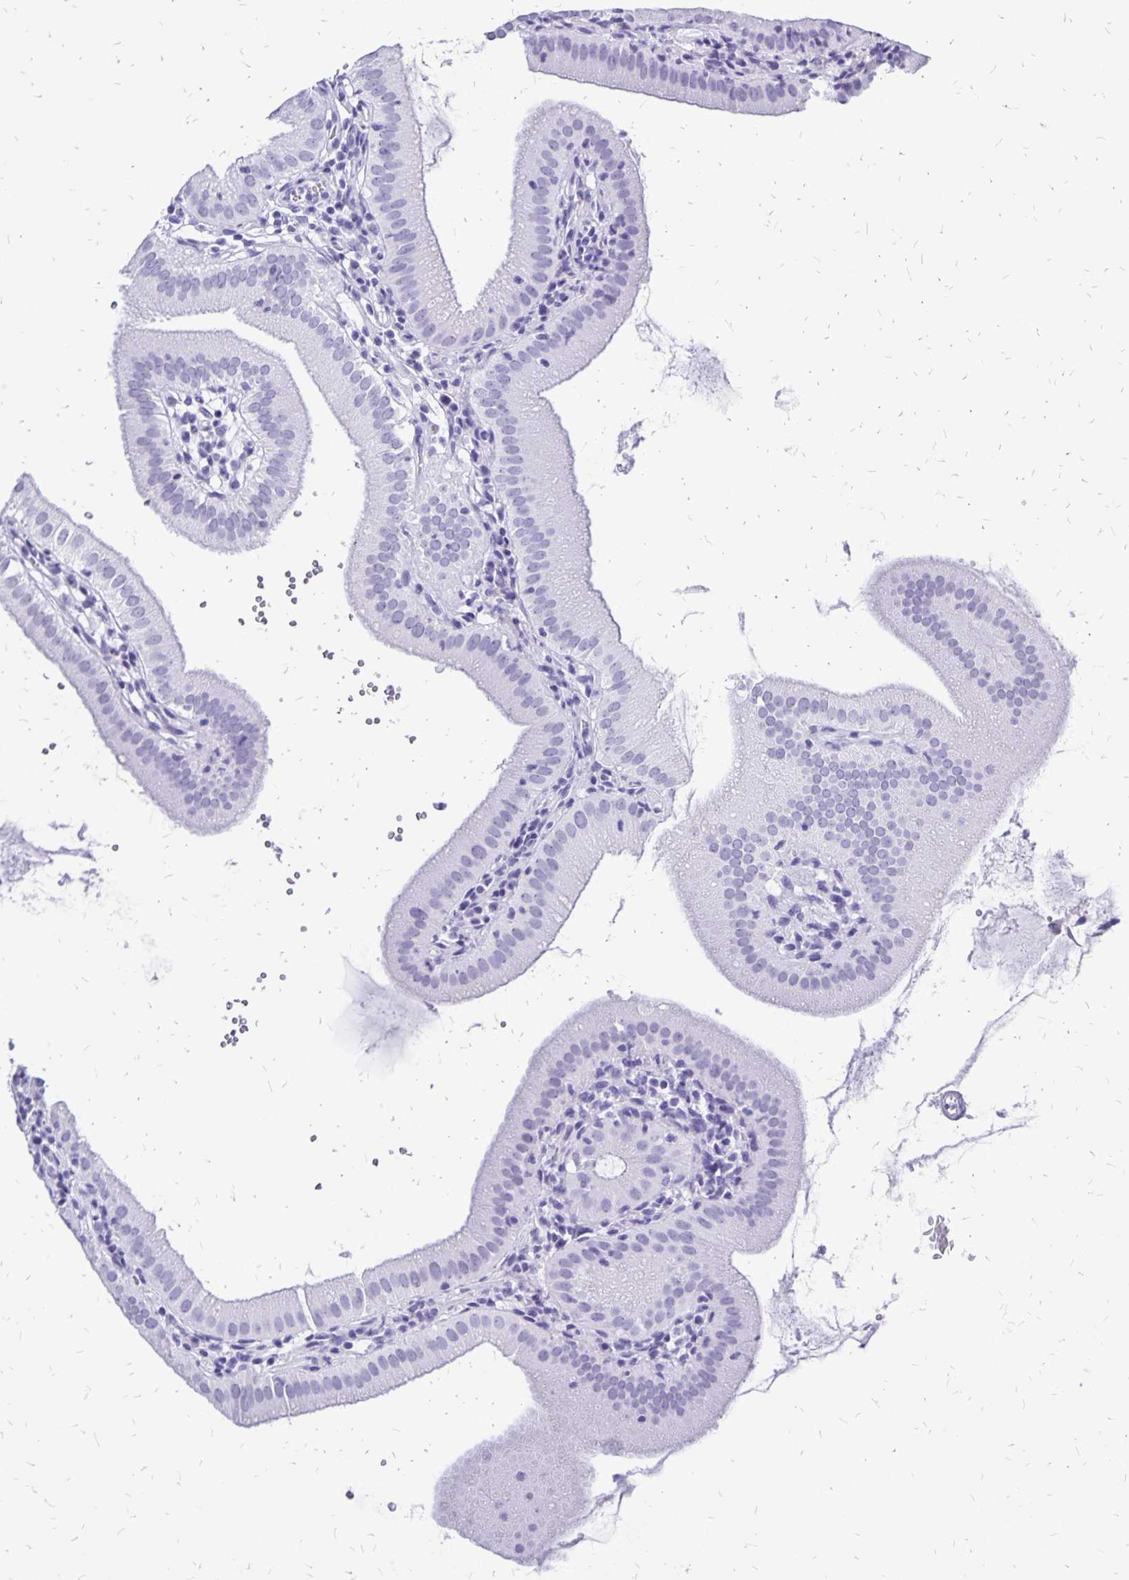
{"staining": {"intensity": "negative", "quantity": "none", "location": "none"}, "tissue": "gallbladder", "cell_type": "Glandular cells", "image_type": "normal", "snomed": [{"axis": "morphology", "description": "Normal tissue, NOS"}, {"axis": "topography", "description": "Gallbladder"}], "caption": "High magnification brightfield microscopy of unremarkable gallbladder stained with DAB (3,3'-diaminobenzidine) (brown) and counterstained with hematoxylin (blue): glandular cells show no significant staining. Brightfield microscopy of IHC stained with DAB (3,3'-diaminobenzidine) (brown) and hematoxylin (blue), captured at high magnification.", "gene": "HMGB3", "patient": {"sex": "female", "age": 65}}